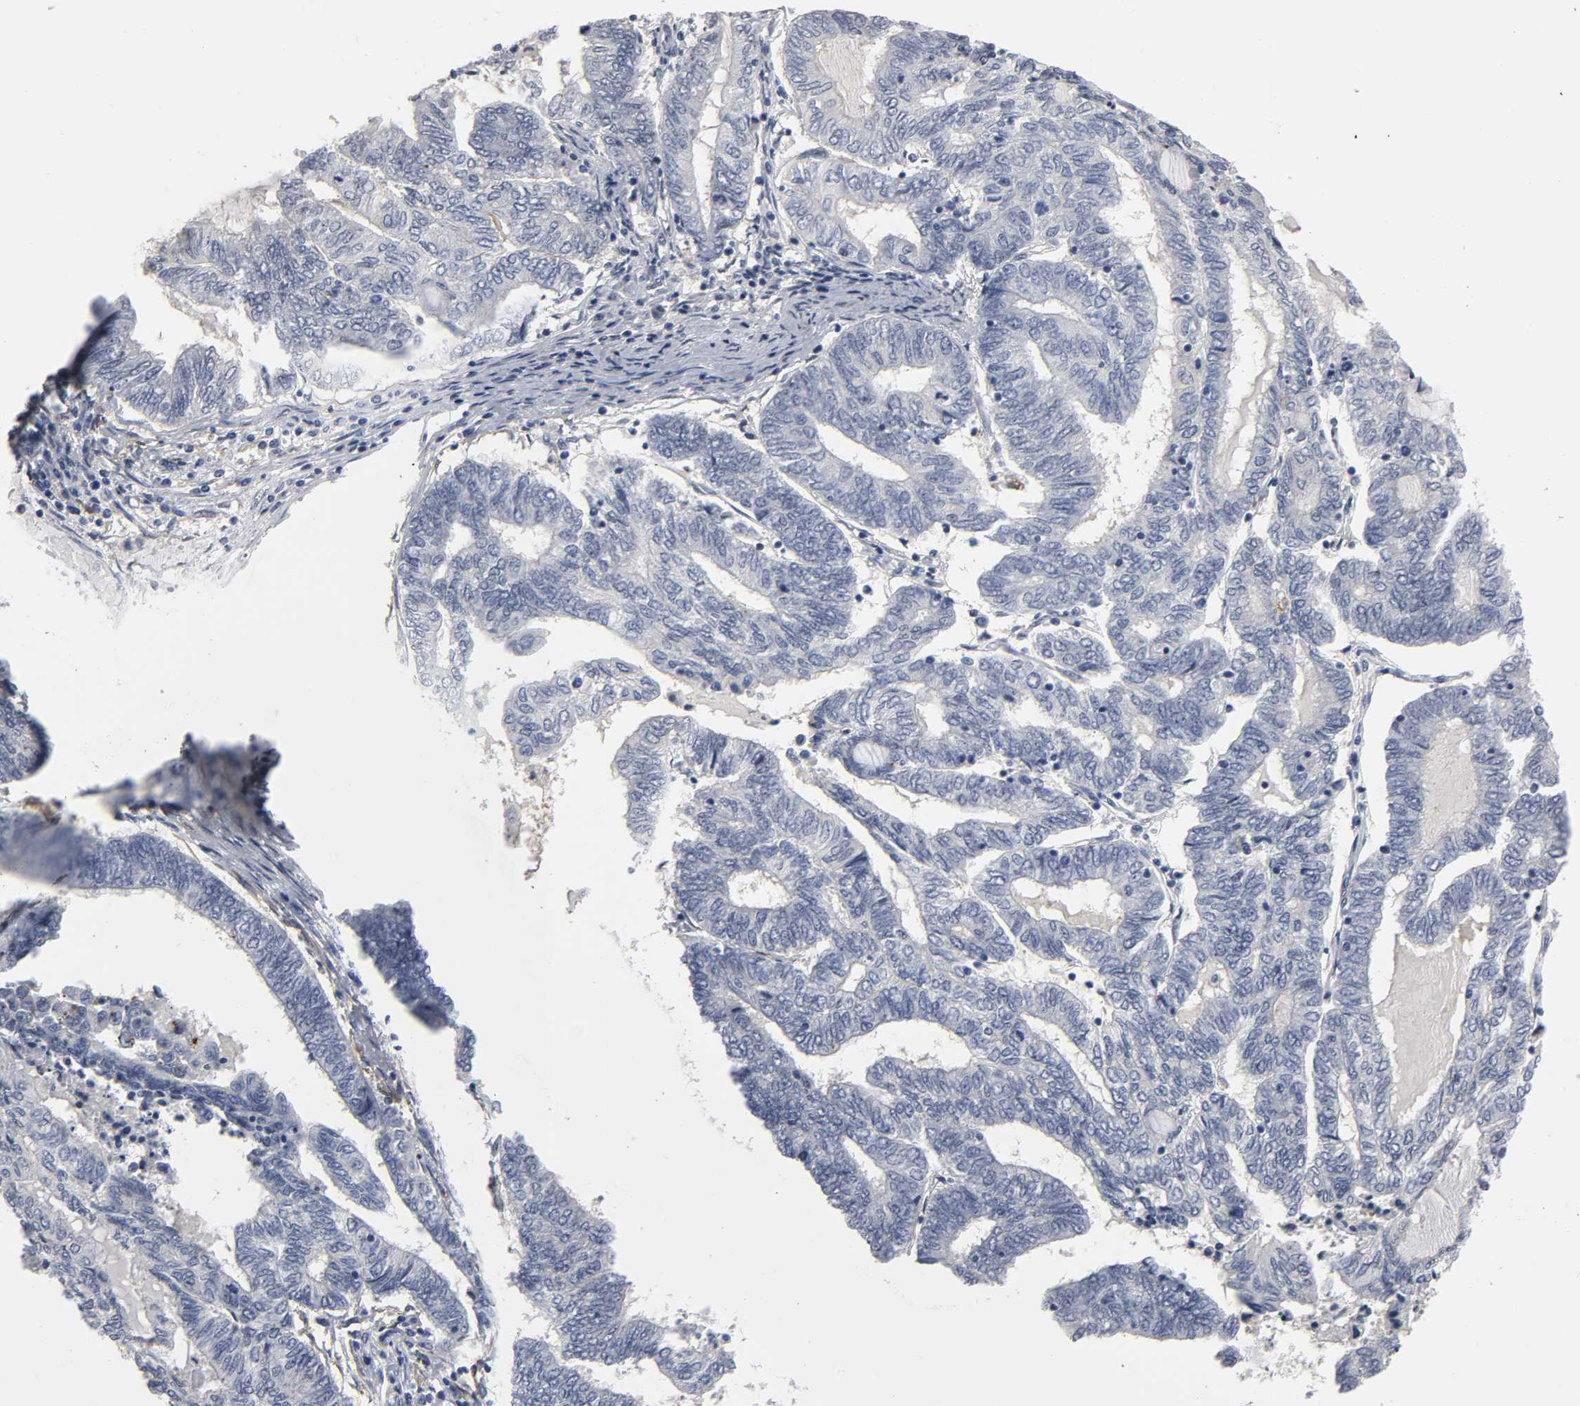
{"staining": {"intensity": "negative", "quantity": "none", "location": "none"}, "tissue": "endometrial cancer", "cell_type": "Tumor cells", "image_type": "cancer", "snomed": [{"axis": "morphology", "description": "Adenocarcinoma, NOS"}, {"axis": "topography", "description": "Uterus"}, {"axis": "topography", "description": "Endometrium"}], "caption": "Immunohistochemistry (IHC) image of neoplastic tissue: endometrial cancer stained with DAB displays no significant protein expression in tumor cells.", "gene": "PDLIM3", "patient": {"sex": "female", "age": 70}}